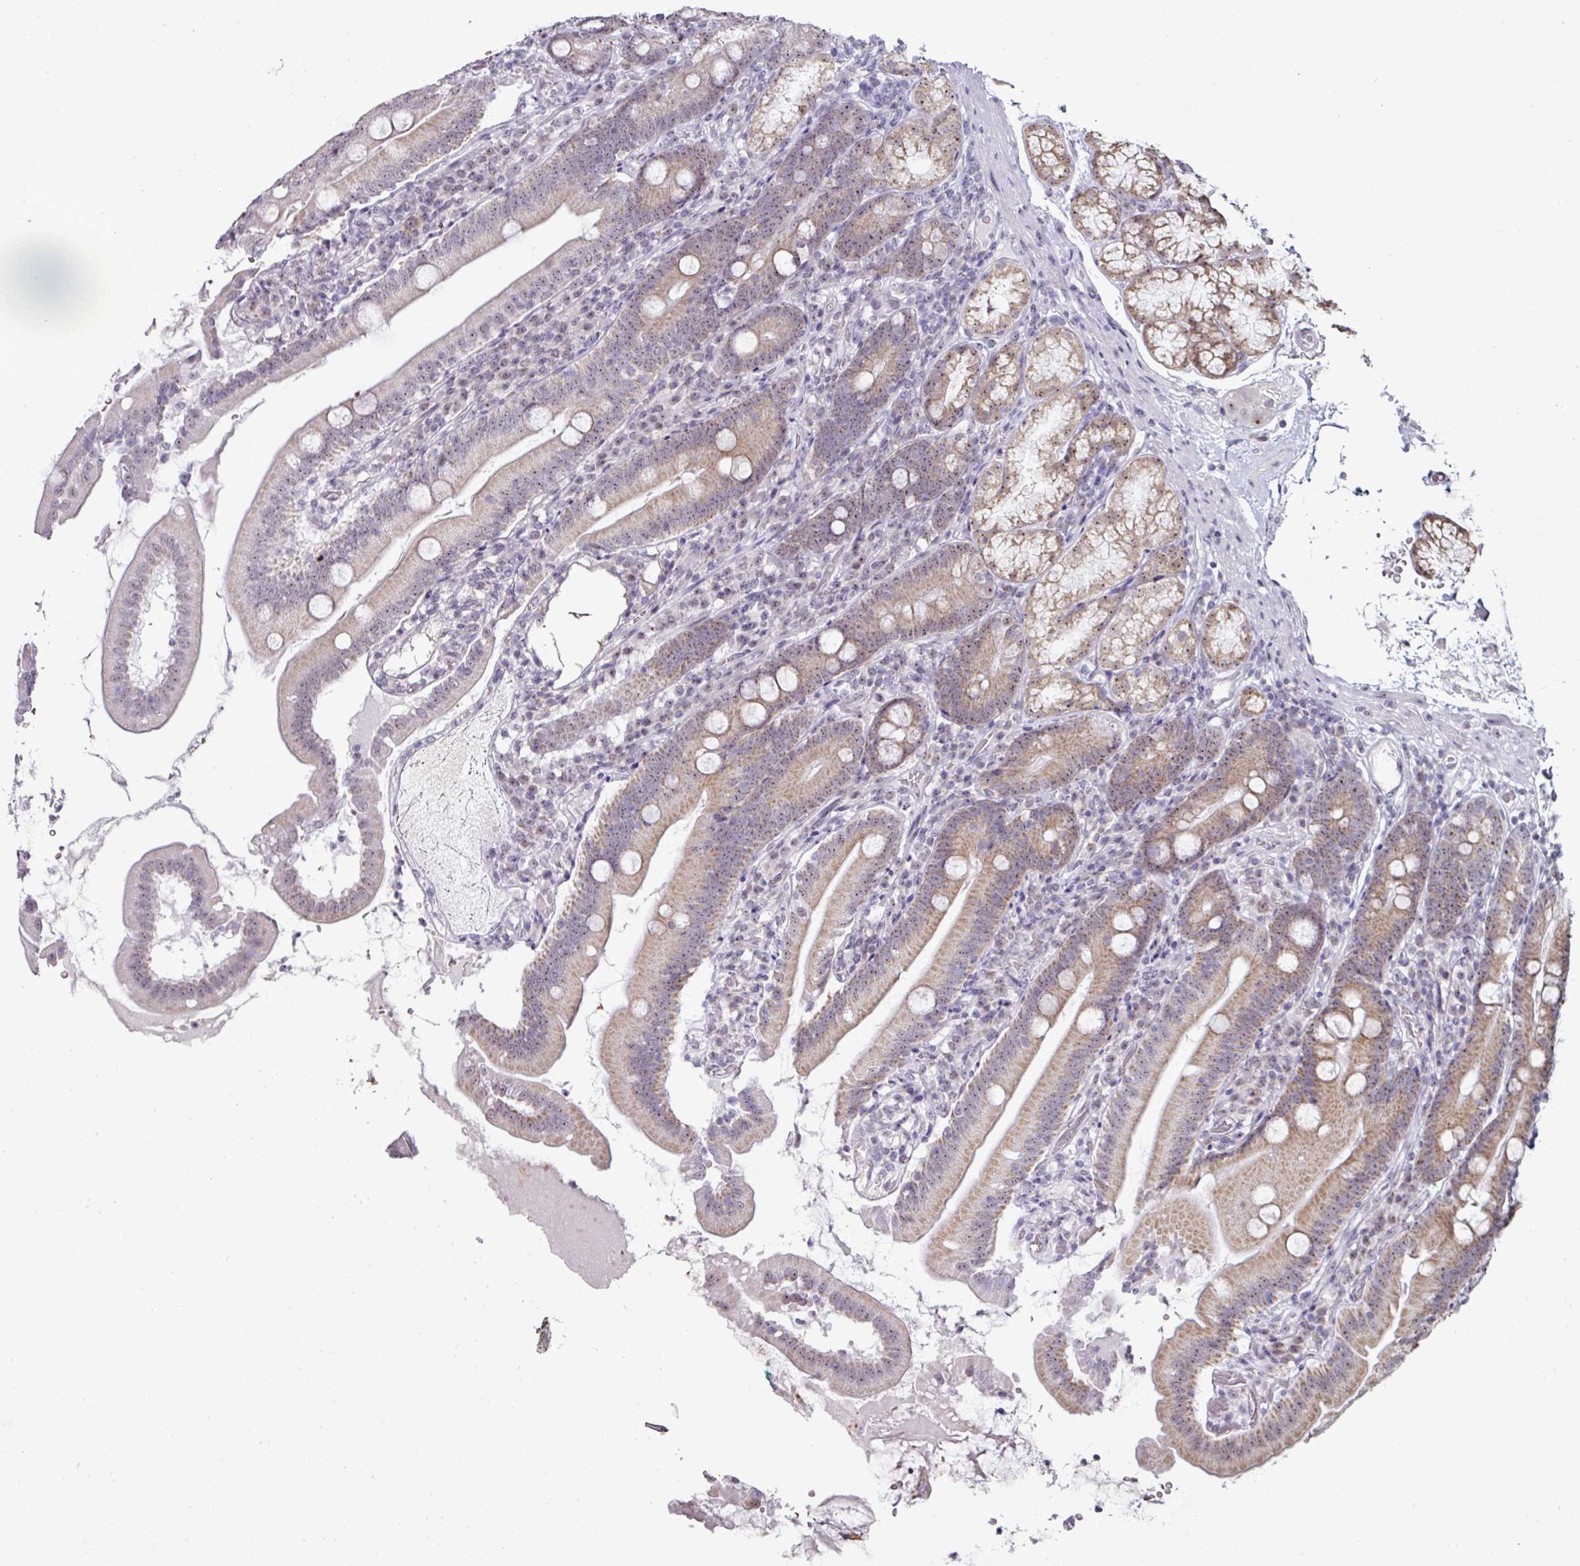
{"staining": {"intensity": "moderate", "quantity": "25%-75%", "location": "cytoplasmic/membranous,nuclear"}, "tissue": "duodenum", "cell_type": "Glandular cells", "image_type": "normal", "snomed": [{"axis": "morphology", "description": "Normal tissue, NOS"}, {"axis": "topography", "description": "Duodenum"}], "caption": "A high-resolution histopathology image shows IHC staining of benign duodenum, which exhibits moderate cytoplasmic/membranous,nuclear positivity in about 25%-75% of glandular cells.", "gene": "NACC2", "patient": {"sex": "female", "age": 67}}